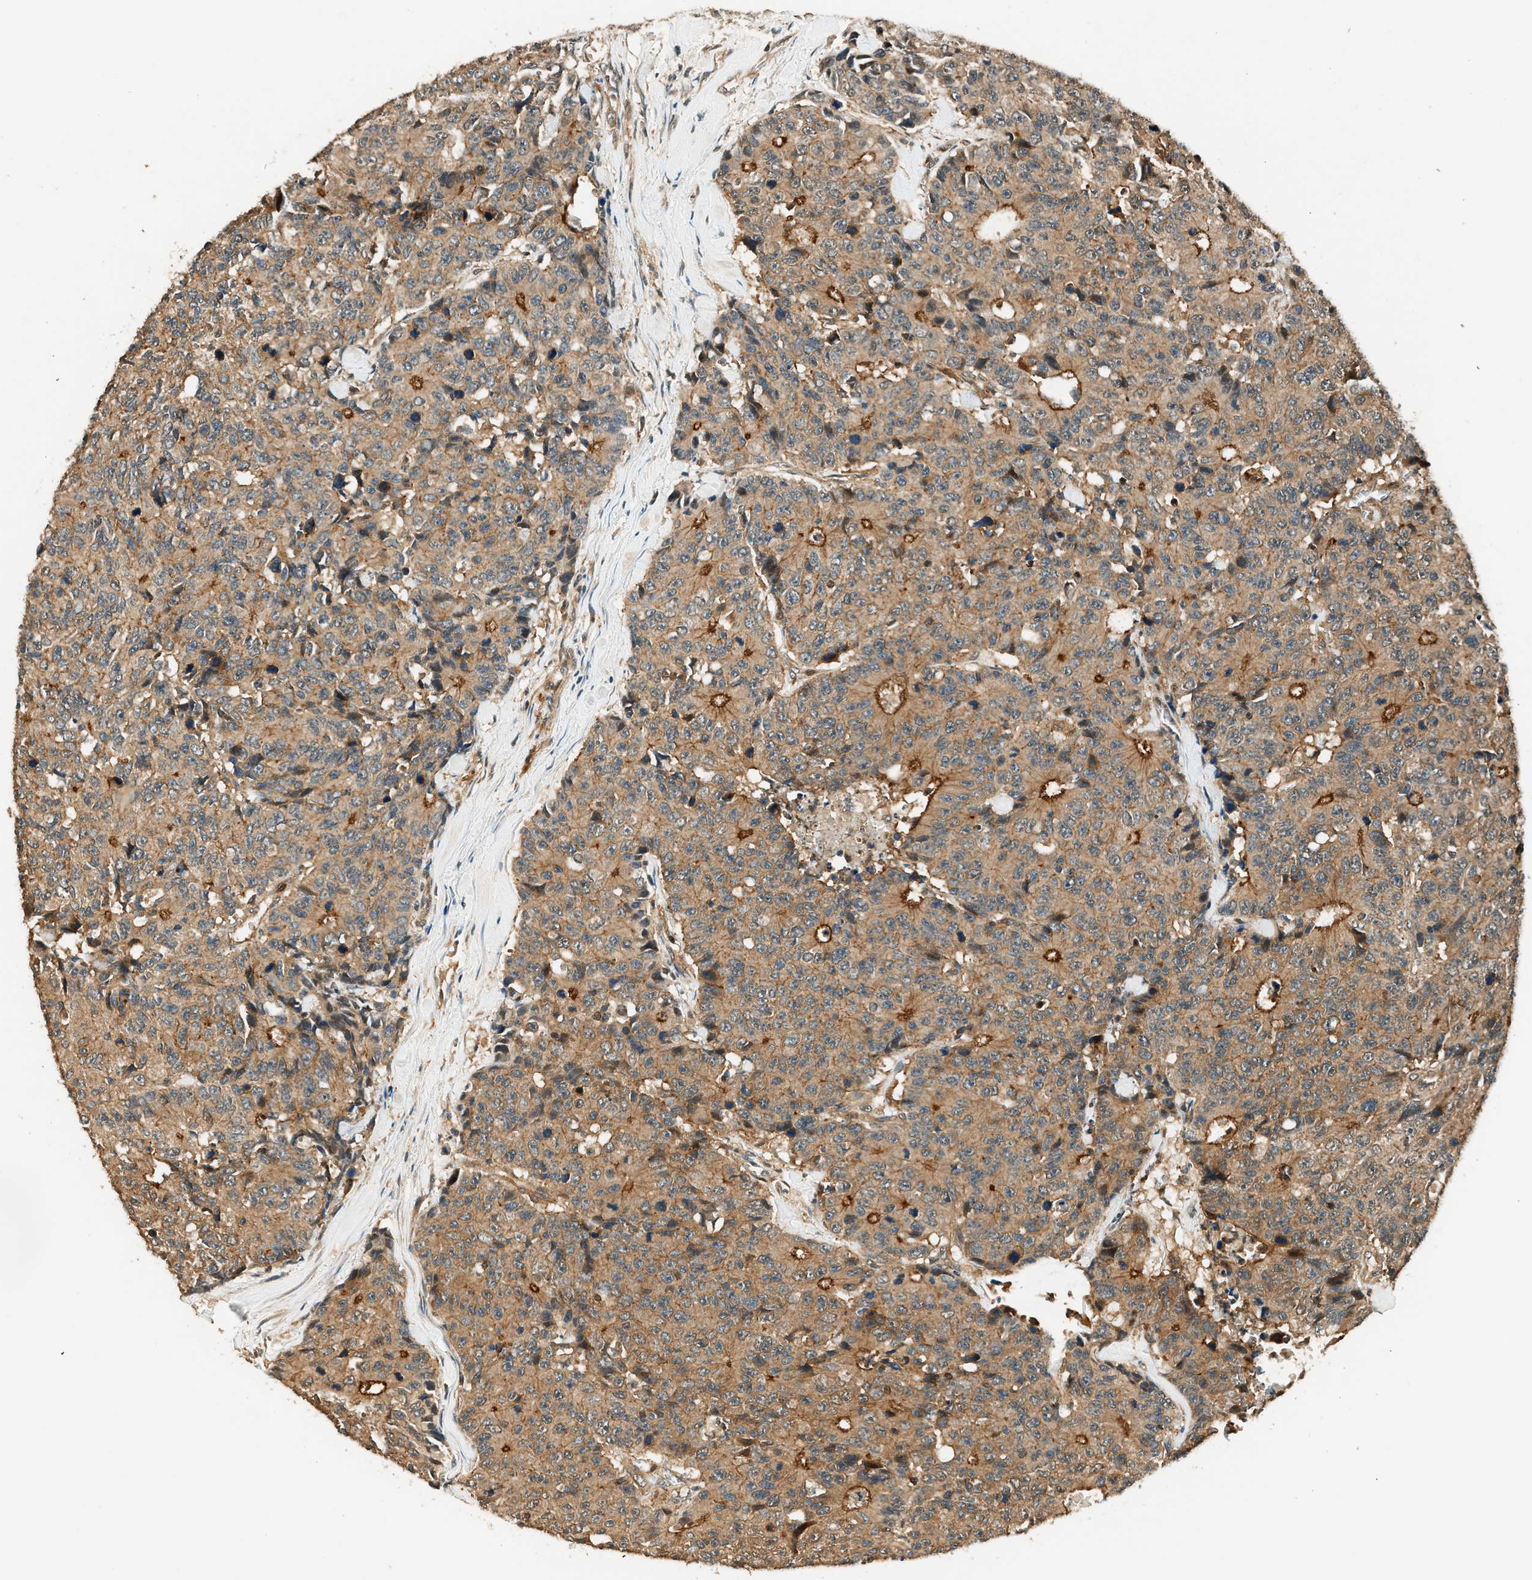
{"staining": {"intensity": "moderate", "quantity": ">75%", "location": "cytoplasmic/membranous"}, "tissue": "colorectal cancer", "cell_type": "Tumor cells", "image_type": "cancer", "snomed": [{"axis": "morphology", "description": "Adenocarcinoma, NOS"}, {"axis": "topography", "description": "Colon"}], "caption": "Colorectal adenocarcinoma was stained to show a protein in brown. There is medium levels of moderate cytoplasmic/membranous staining in approximately >75% of tumor cells. (DAB IHC with brightfield microscopy, high magnification).", "gene": "ARHGEF11", "patient": {"sex": "female", "age": 86}}